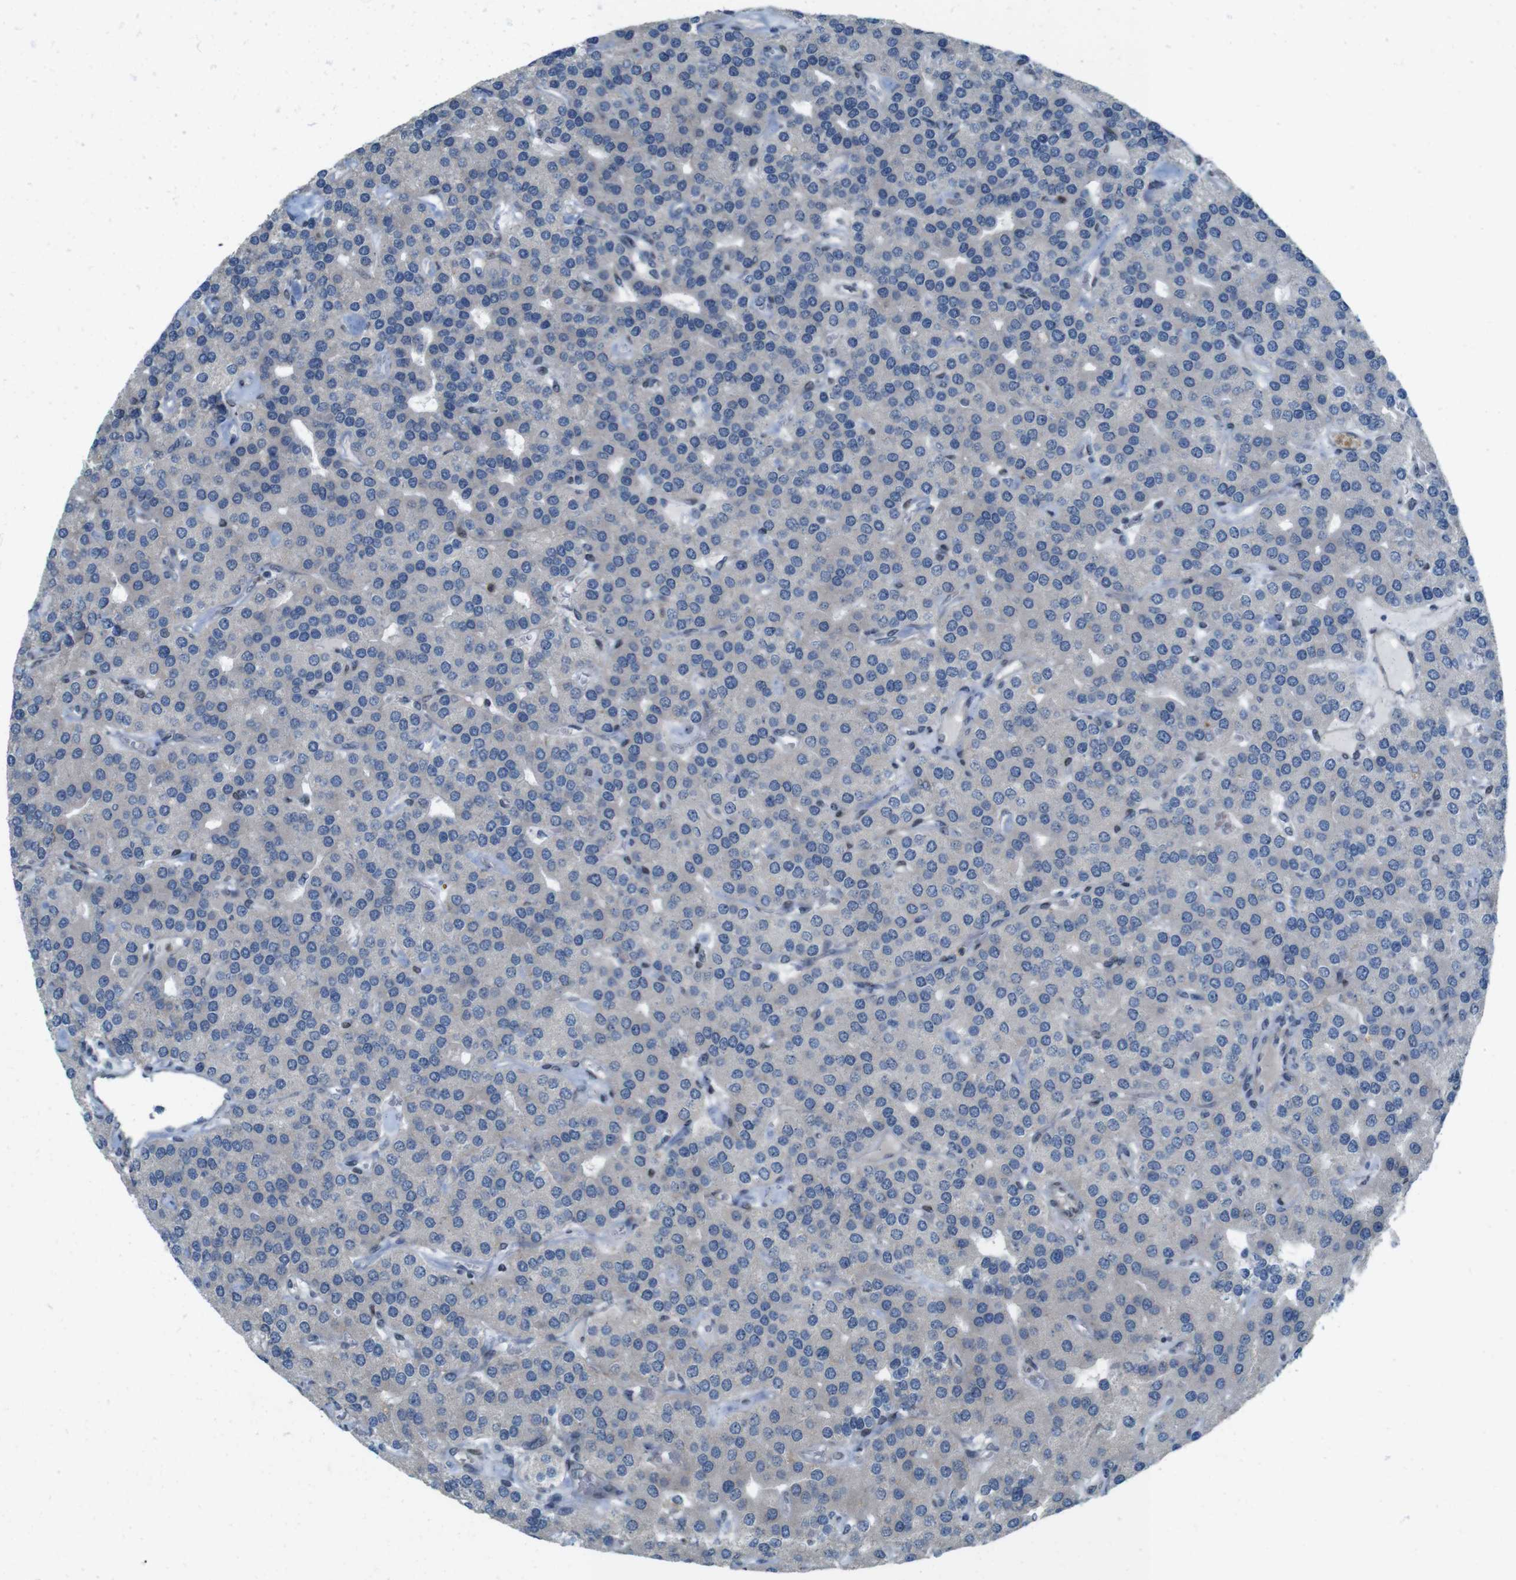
{"staining": {"intensity": "negative", "quantity": "none", "location": "none"}, "tissue": "parathyroid gland", "cell_type": "Glandular cells", "image_type": "normal", "snomed": [{"axis": "morphology", "description": "Normal tissue, NOS"}, {"axis": "morphology", "description": "Adenoma, NOS"}, {"axis": "topography", "description": "Parathyroid gland"}], "caption": "This is a image of immunohistochemistry (IHC) staining of unremarkable parathyroid gland, which shows no staining in glandular cells.", "gene": "SKI", "patient": {"sex": "female", "age": 86}}